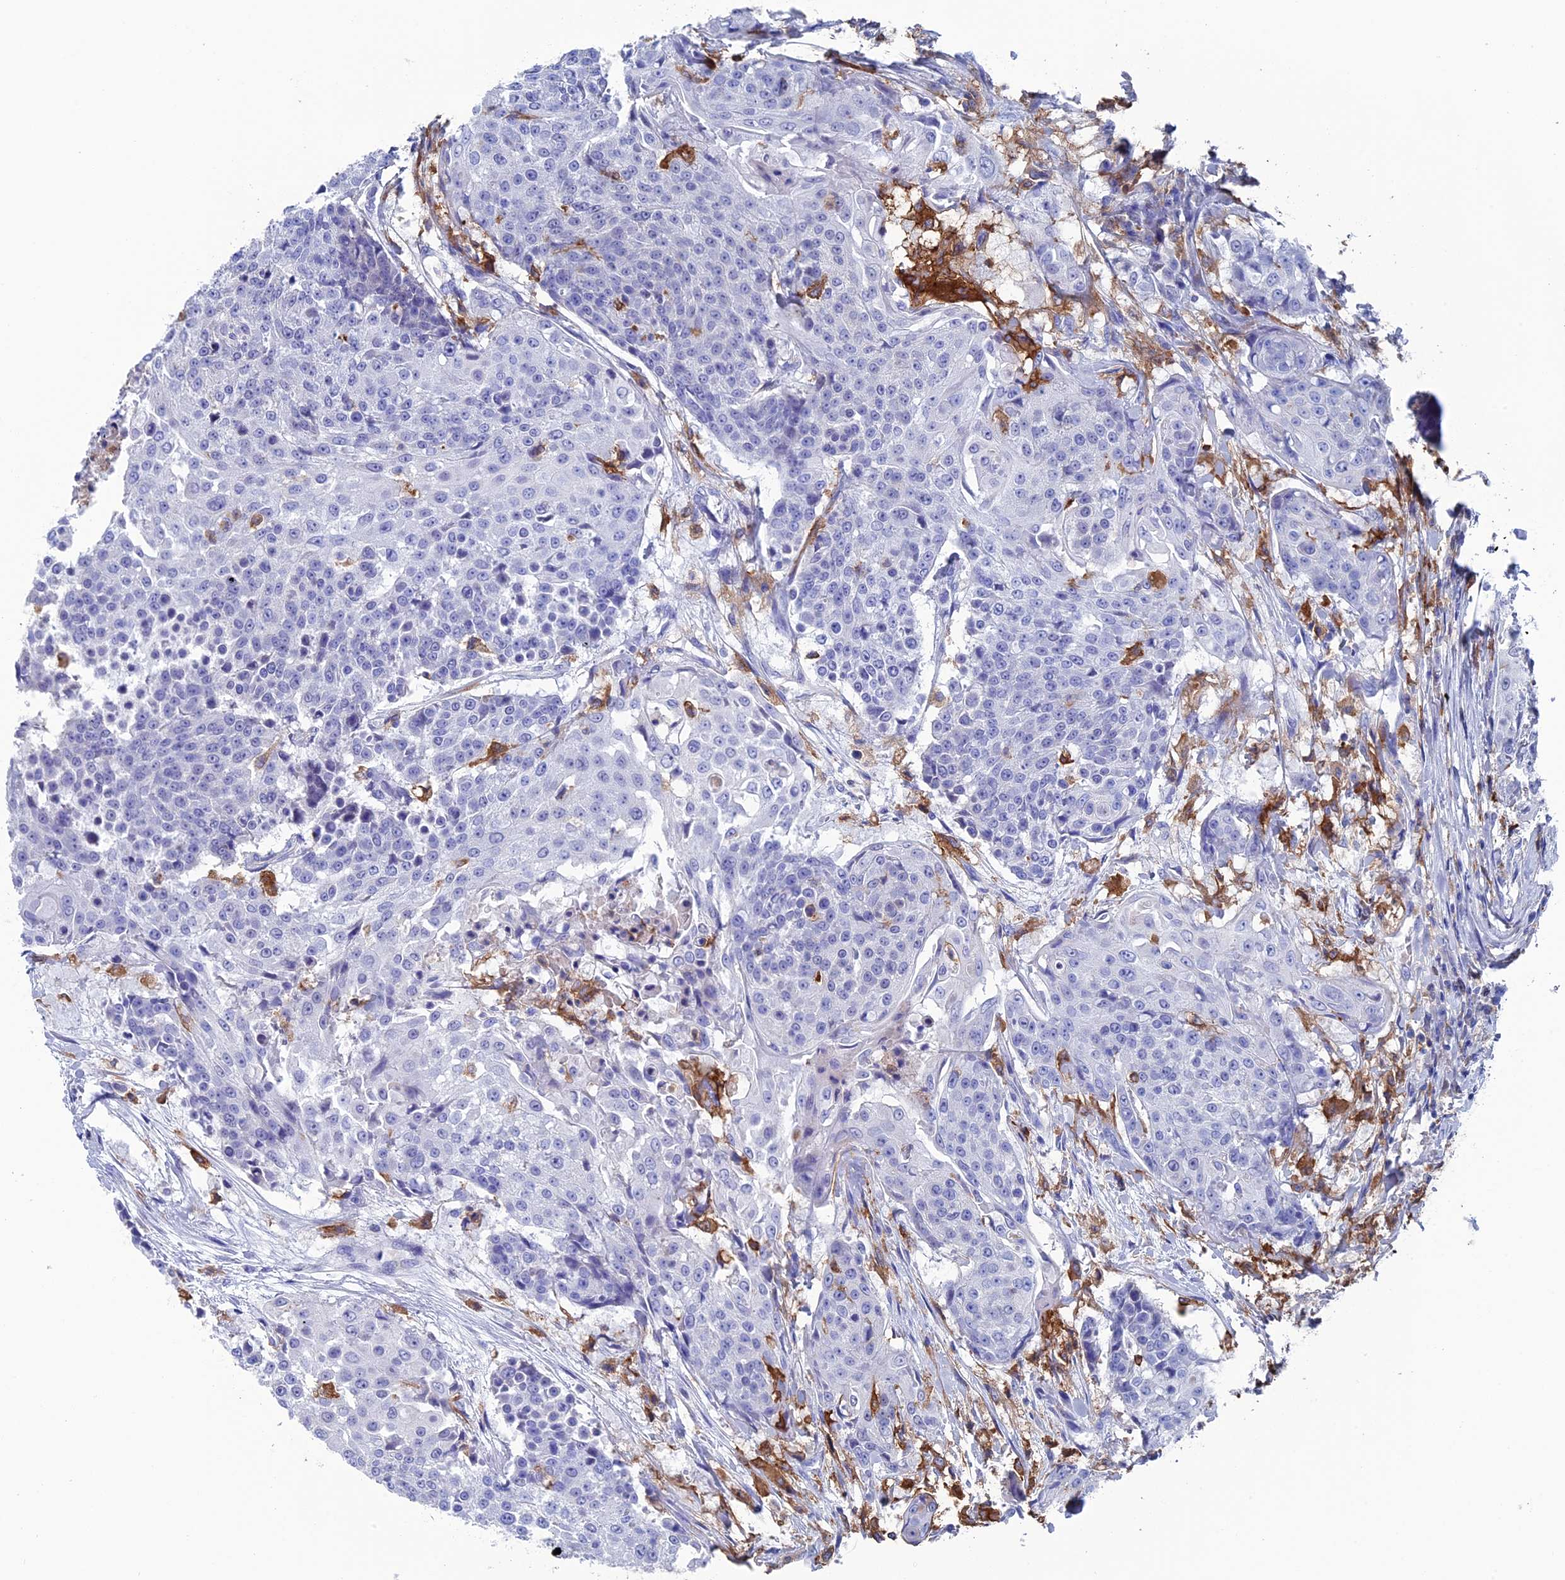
{"staining": {"intensity": "negative", "quantity": "none", "location": "none"}, "tissue": "urothelial cancer", "cell_type": "Tumor cells", "image_type": "cancer", "snomed": [{"axis": "morphology", "description": "Urothelial carcinoma, High grade"}, {"axis": "topography", "description": "Urinary bladder"}], "caption": "A photomicrograph of human urothelial cancer is negative for staining in tumor cells. Nuclei are stained in blue.", "gene": "TYROBP", "patient": {"sex": "female", "age": 63}}